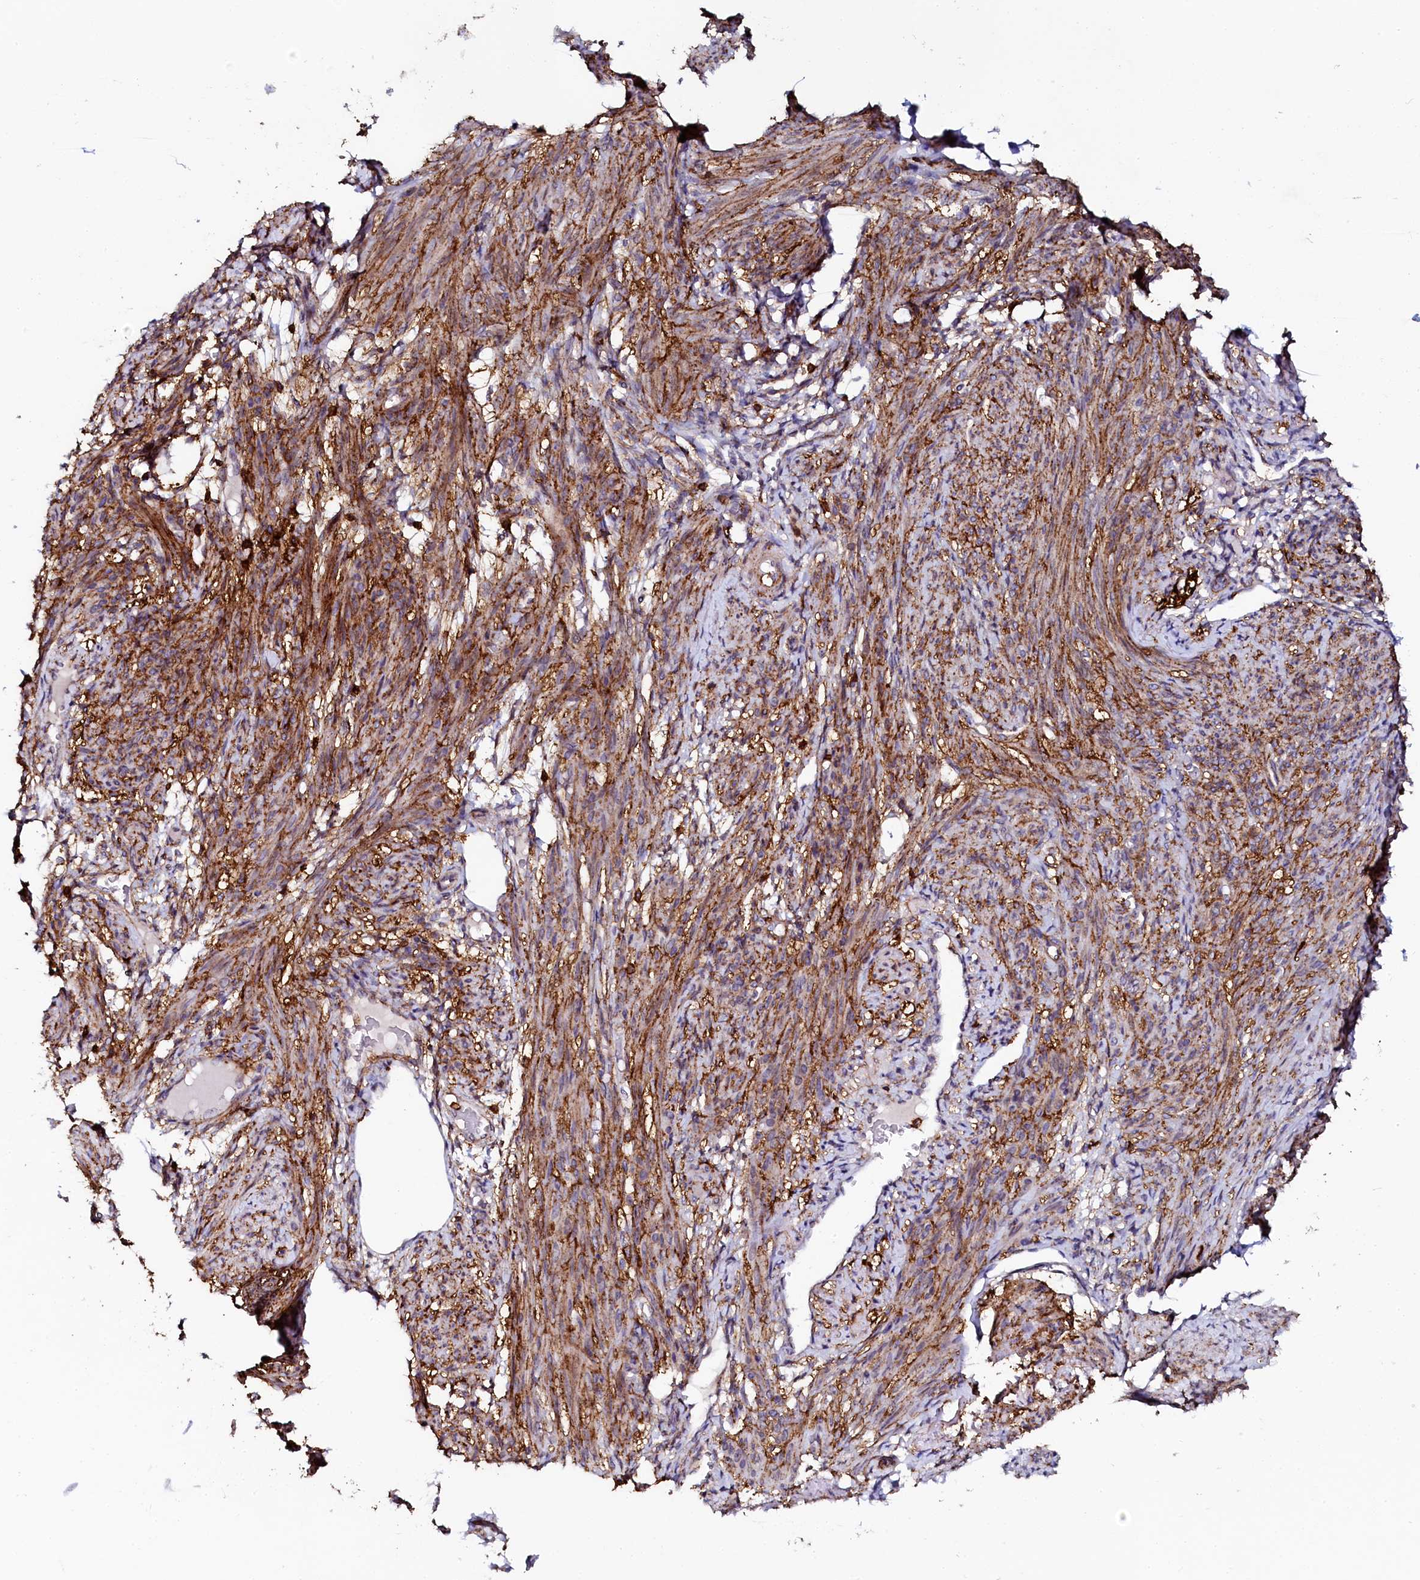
{"staining": {"intensity": "moderate", "quantity": ">75%", "location": "cytoplasmic/membranous"}, "tissue": "smooth muscle", "cell_type": "Smooth muscle cells", "image_type": "normal", "snomed": [{"axis": "morphology", "description": "Normal tissue, NOS"}, {"axis": "topography", "description": "Smooth muscle"}], "caption": "A micrograph of human smooth muscle stained for a protein shows moderate cytoplasmic/membranous brown staining in smooth muscle cells. The staining is performed using DAB brown chromogen to label protein expression. The nuclei are counter-stained blue using hematoxylin.", "gene": "AAAS", "patient": {"sex": "female", "age": 39}}